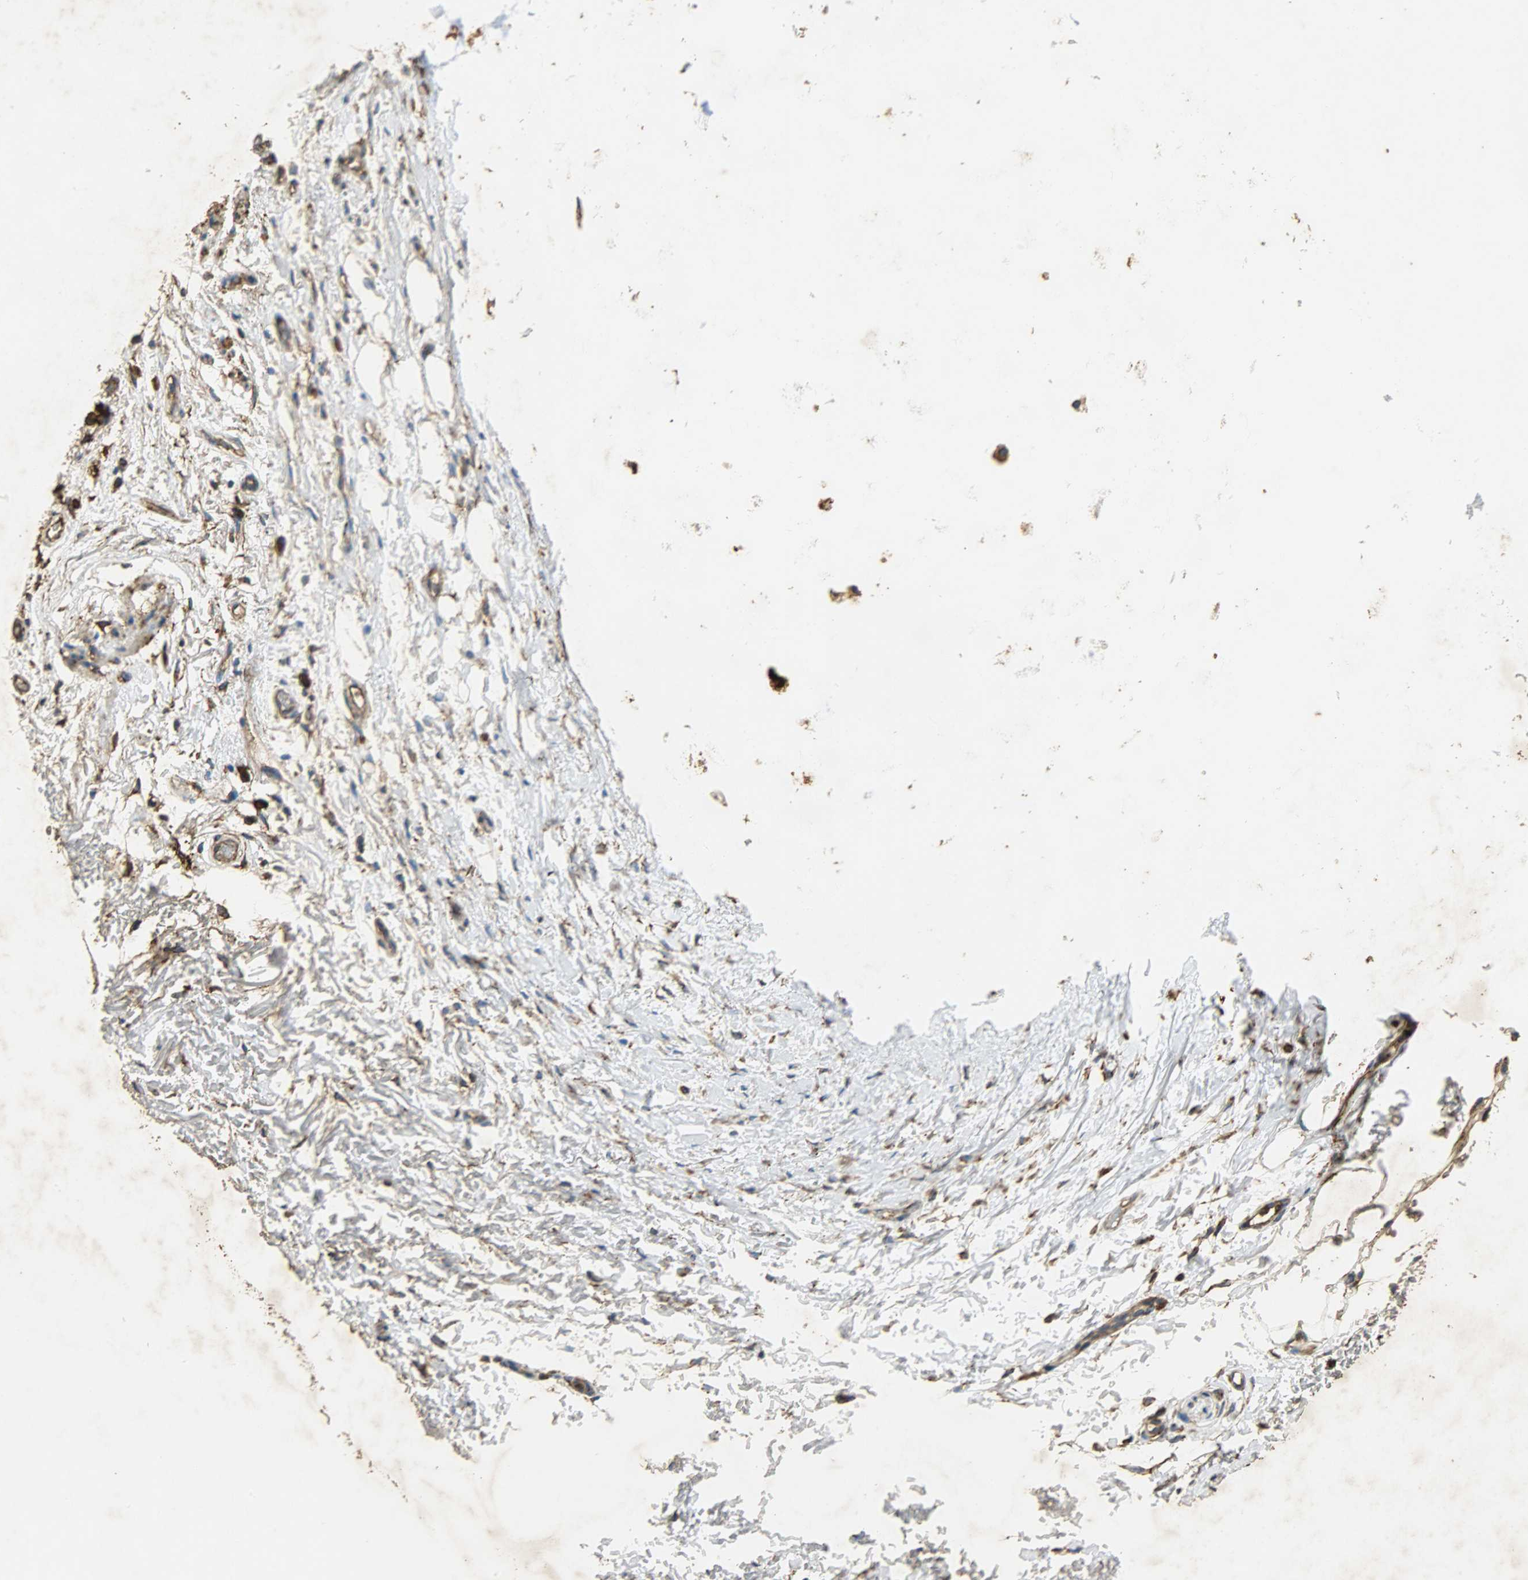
{"staining": {"intensity": "moderate", "quantity": ">75%", "location": "cytoplasmic/membranous"}, "tissue": "adipose tissue", "cell_type": "Adipocytes", "image_type": "normal", "snomed": [{"axis": "morphology", "description": "Normal tissue, NOS"}, {"axis": "topography", "description": "Cartilage tissue"}, {"axis": "topography", "description": "Bronchus"}], "caption": "Protein expression analysis of unremarkable adipose tissue reveals moderate cytoplasmic/membranous positivity in approximately >75% of adipocytes.", "gene": "HSP90B1", "patient": {"sex": "female", "age": 73}}